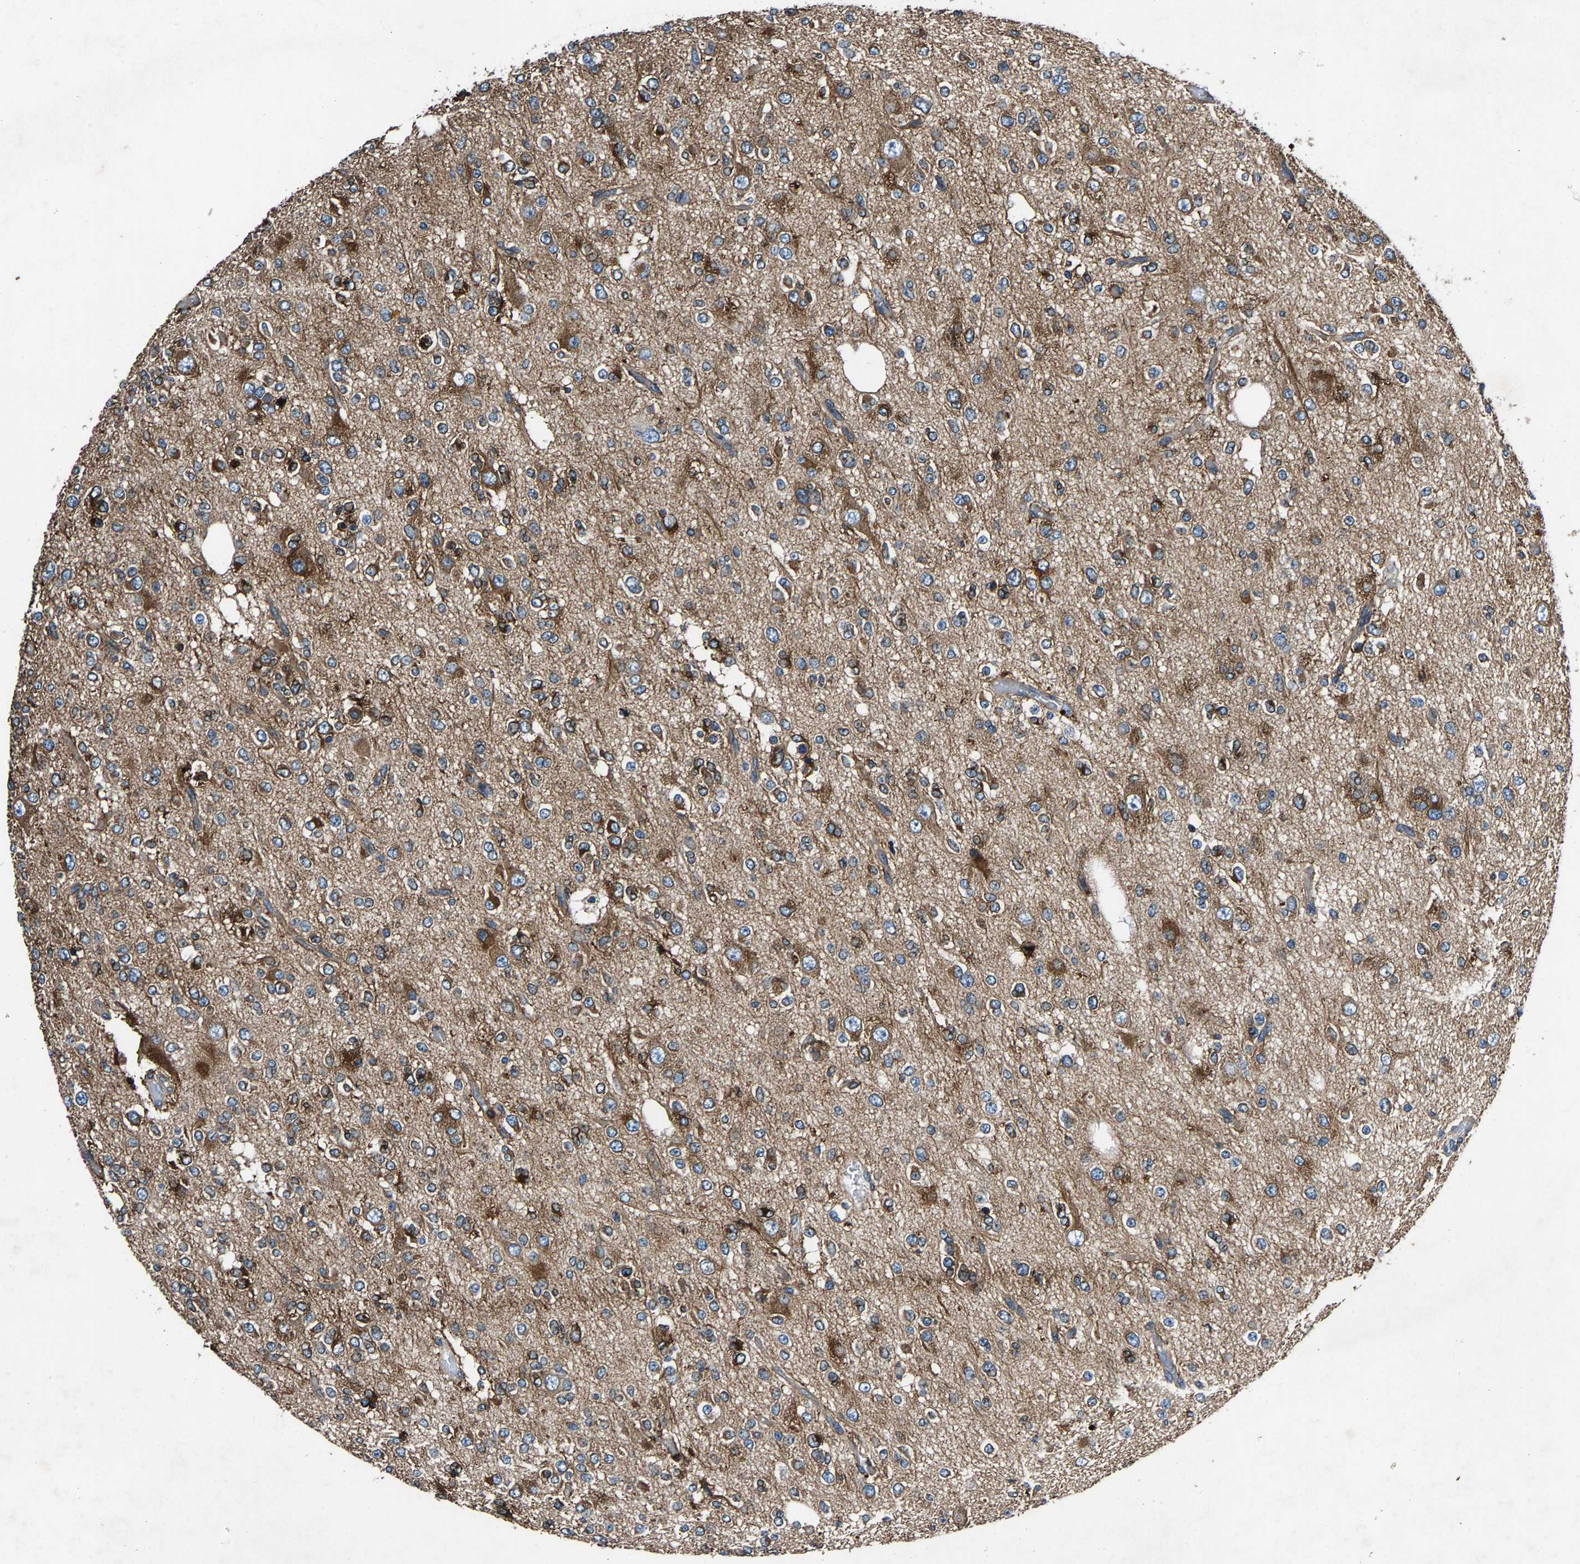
{"staining": {"intensity": "weak", "quantity": ">75%", "location": "cytoplasmic/membranous"}, "tissue": "glioma", "cell_type": "Tumor cells", "image_type": "cancer", "snomed": [{"axis": "morphology", "description": "Glioma, malignant, Low grade"}, {"axis": "topography", "description": "Brain"}], "caption": "Low-grade glioma (malignant) stained with immunohistochemistry (IHC) reveals weak cytoplasmic/membranous staining in approximately >75% of tumor cells.", "gene": "LPCAT1", "patient": {"sex": "male", "age": 38}}